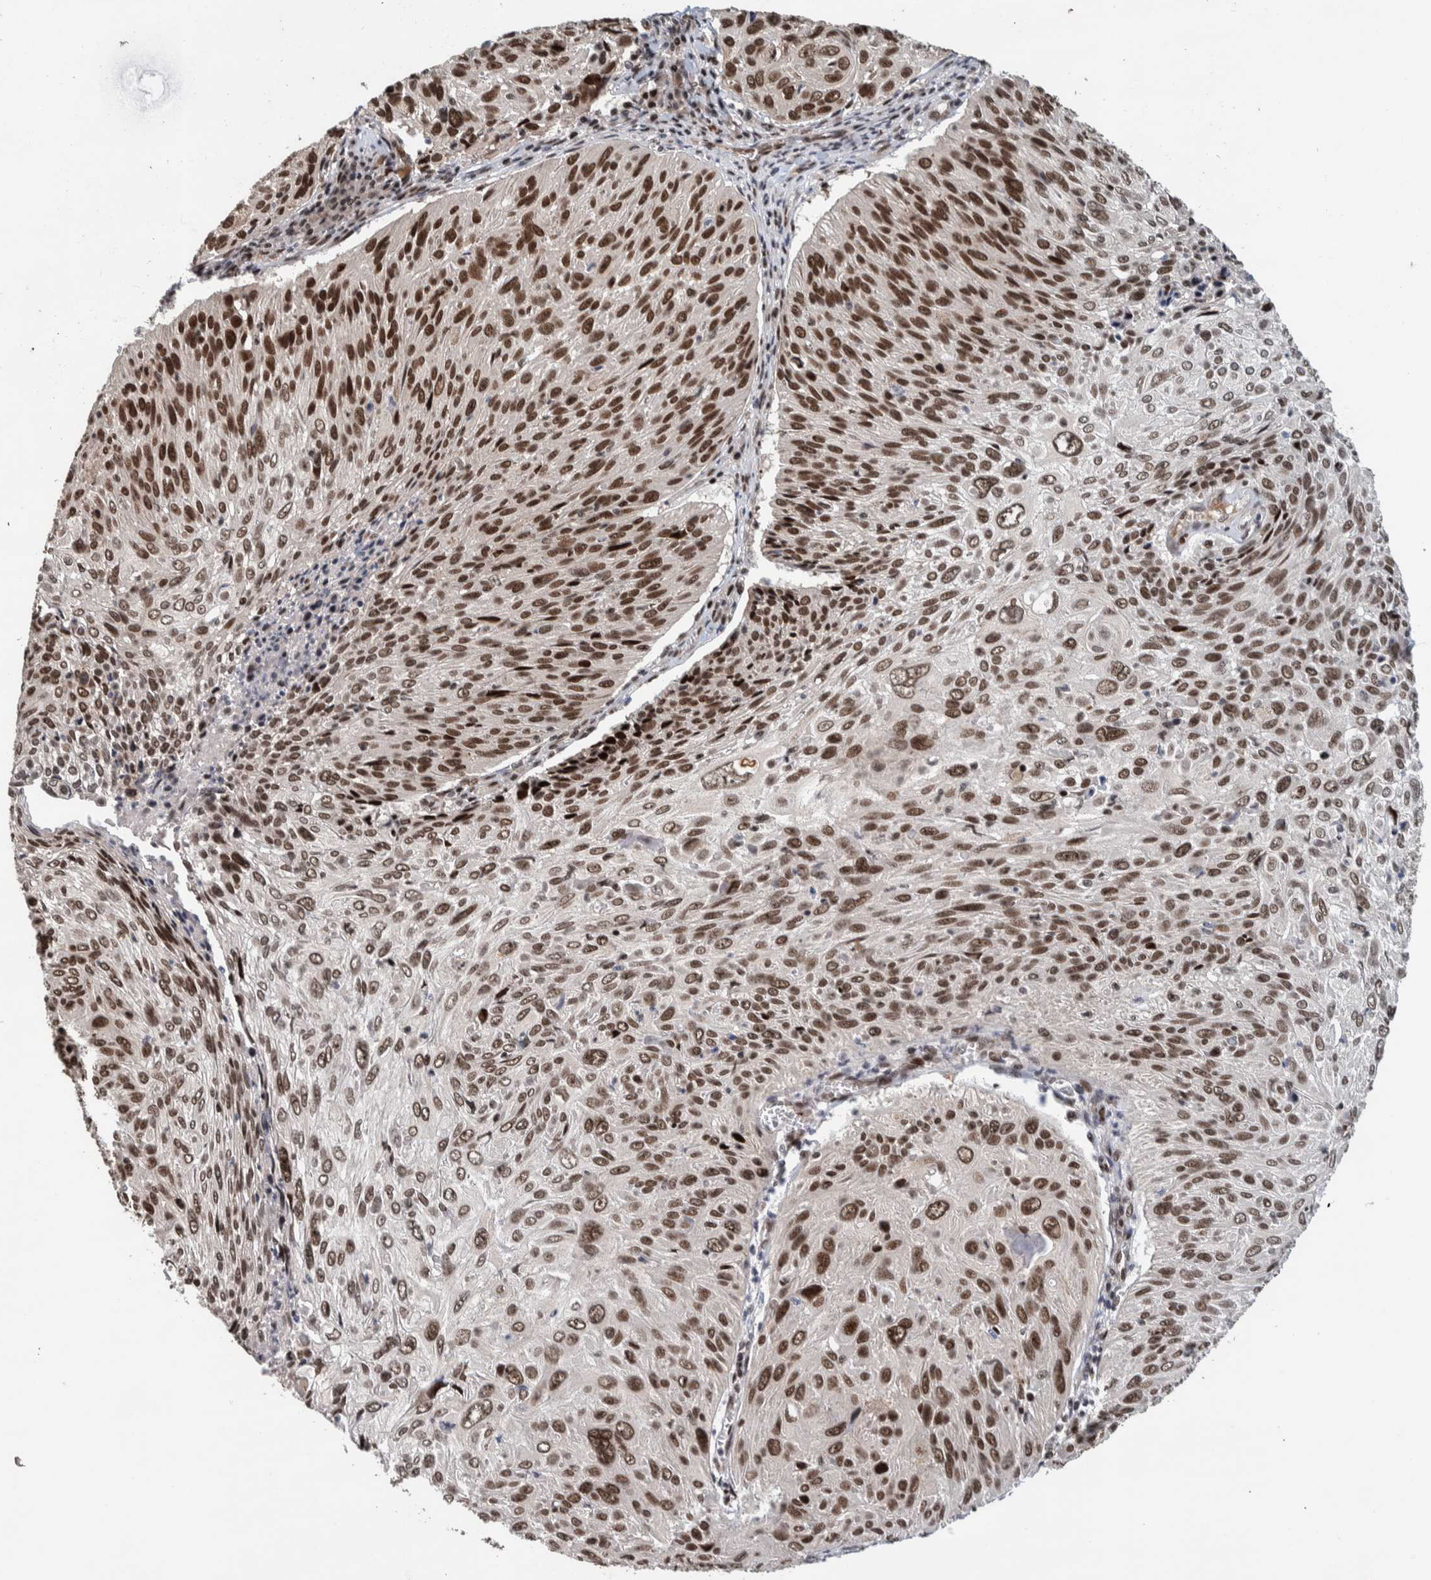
{"staining": {"intensity": "moderate", "quantity": ">75%", "location": "nuclear"}, "tissue": "cervical cancer", "cell_type": "Tumor cells", "image_type": "cancer", "snomed": [{"axis": "morphology", "description": "Squamous cell carcinoma, NOS"}, {"axis": "topography", "description": "Cervix"}], "caption": "Cervical squamous cell carcinoma tissue exhibits moderate nuclear staining in approximately >75% of tumor cells", "gene": "CHD4", "patient": {"sex": "female", "age": 51}}